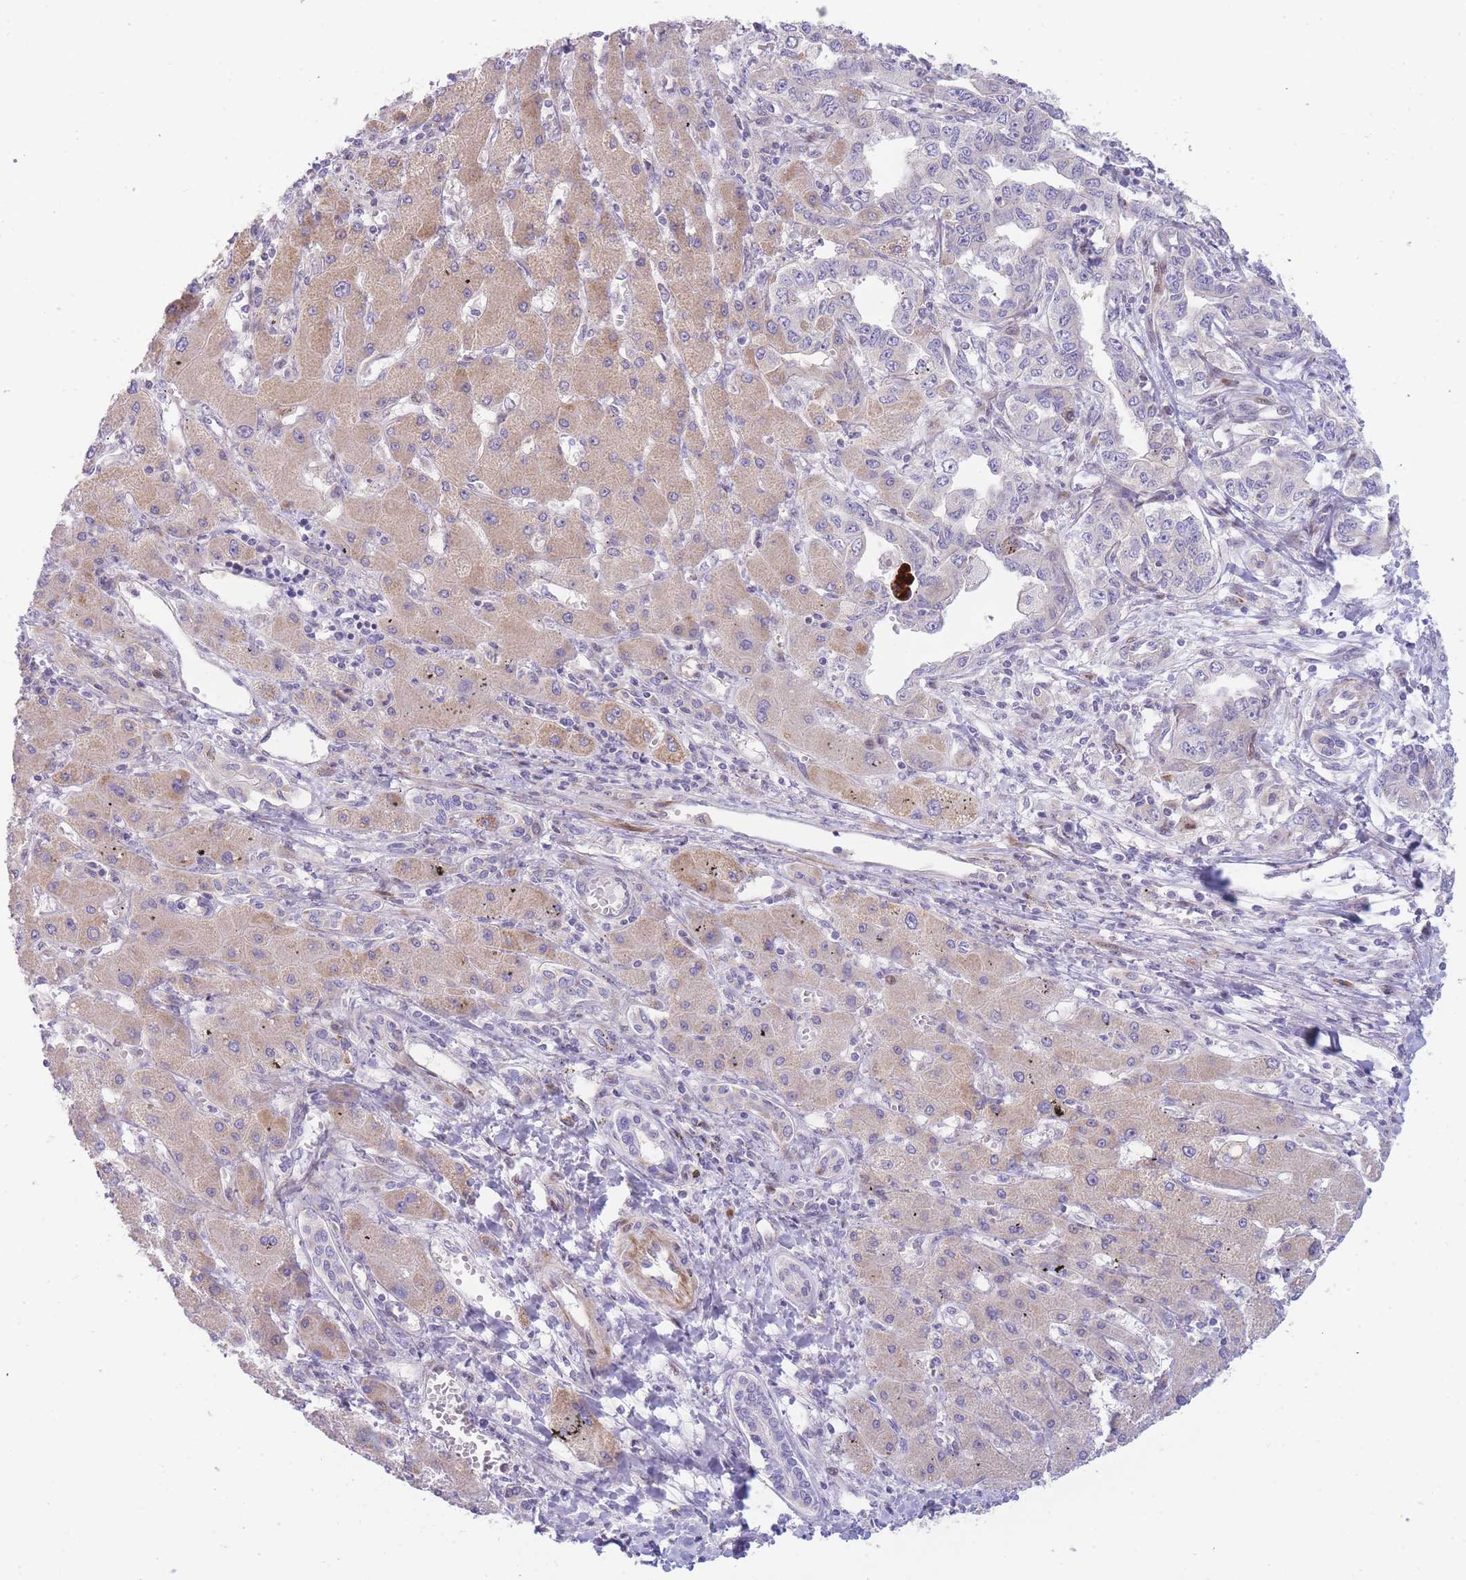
{"staining": {"intensity": "negative", "quantity": "none", "location": "none"}, "tissue": "liver cancer", "cell_type": "Tumor cells", "image_type": "cancer", "snomed": [{"axis": "morphology", "description": "Cholangiocarcinoma"}, {"axis": "topography", "description": "Liver"}], "caption": "Tumor cells are negative for brown protein staining in liver cancer (cholangiocarcinoma). (Immunohistochemistry, brightfield microscopy, high magnification).", "gene": "ATP5MC2", "patient": {"sex": "male", "age": 59}}